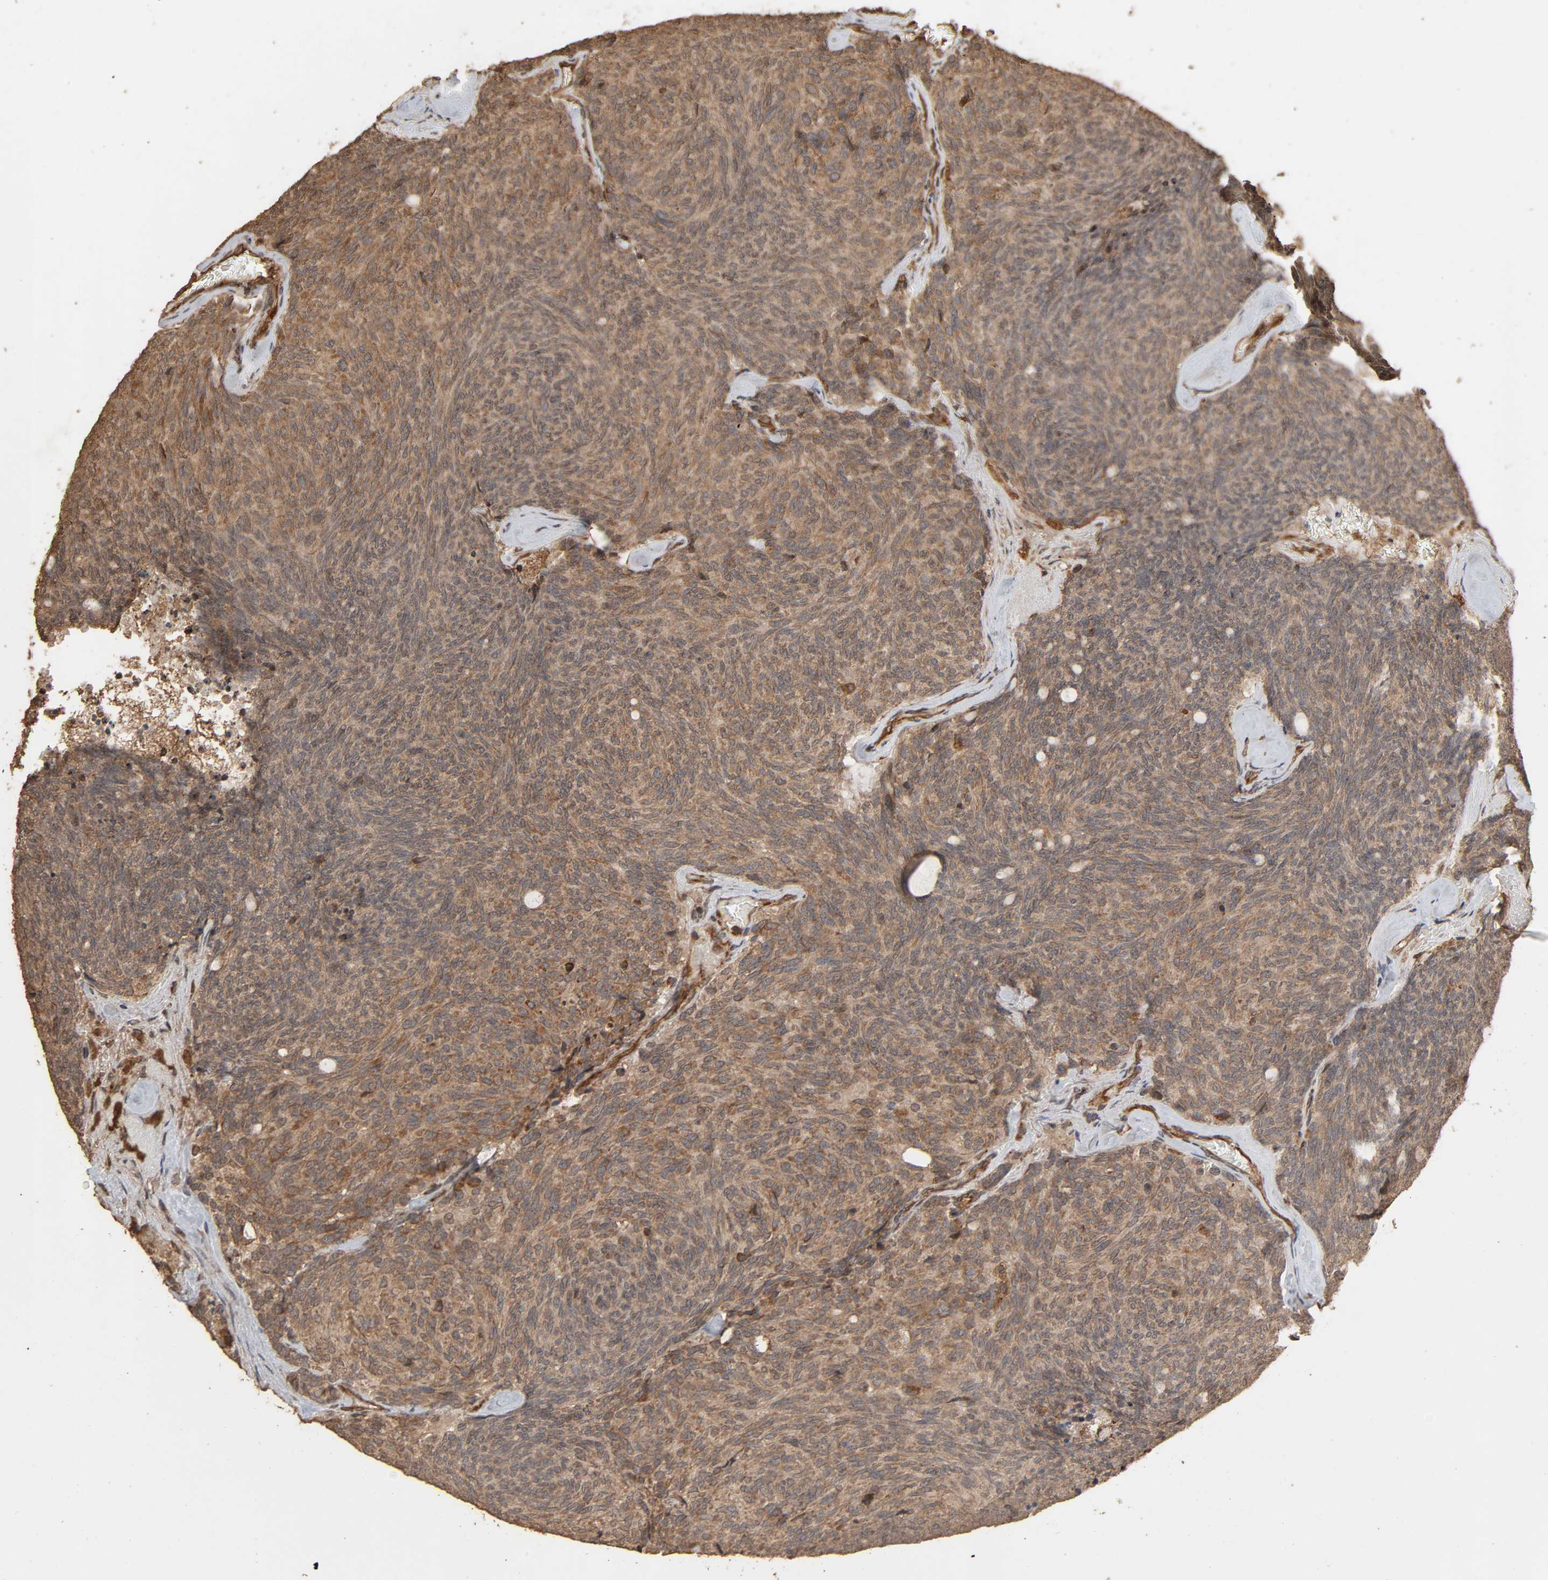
{"staining": {"intensity": "weak", "quantity": ">75%", "location": "cytoplasmic/membranous"}, "tissue": "carcinoid", "cell_type": "Tumor cells", "image_type": "cancer", "snomed": [{"axis": "morphology", "description": "Carcinoid, malignant, NOS"}, {"axis": "topography", "description": "Pancreas"}], "caption": "Malignant carcinoid stained for a protein (brown) displays weak cytoplasmic/membranous positive staining in approximately >75% of tumor cells.", "gene": "RPS6KA6", "patient": {"sex": "female", "age": 54}}